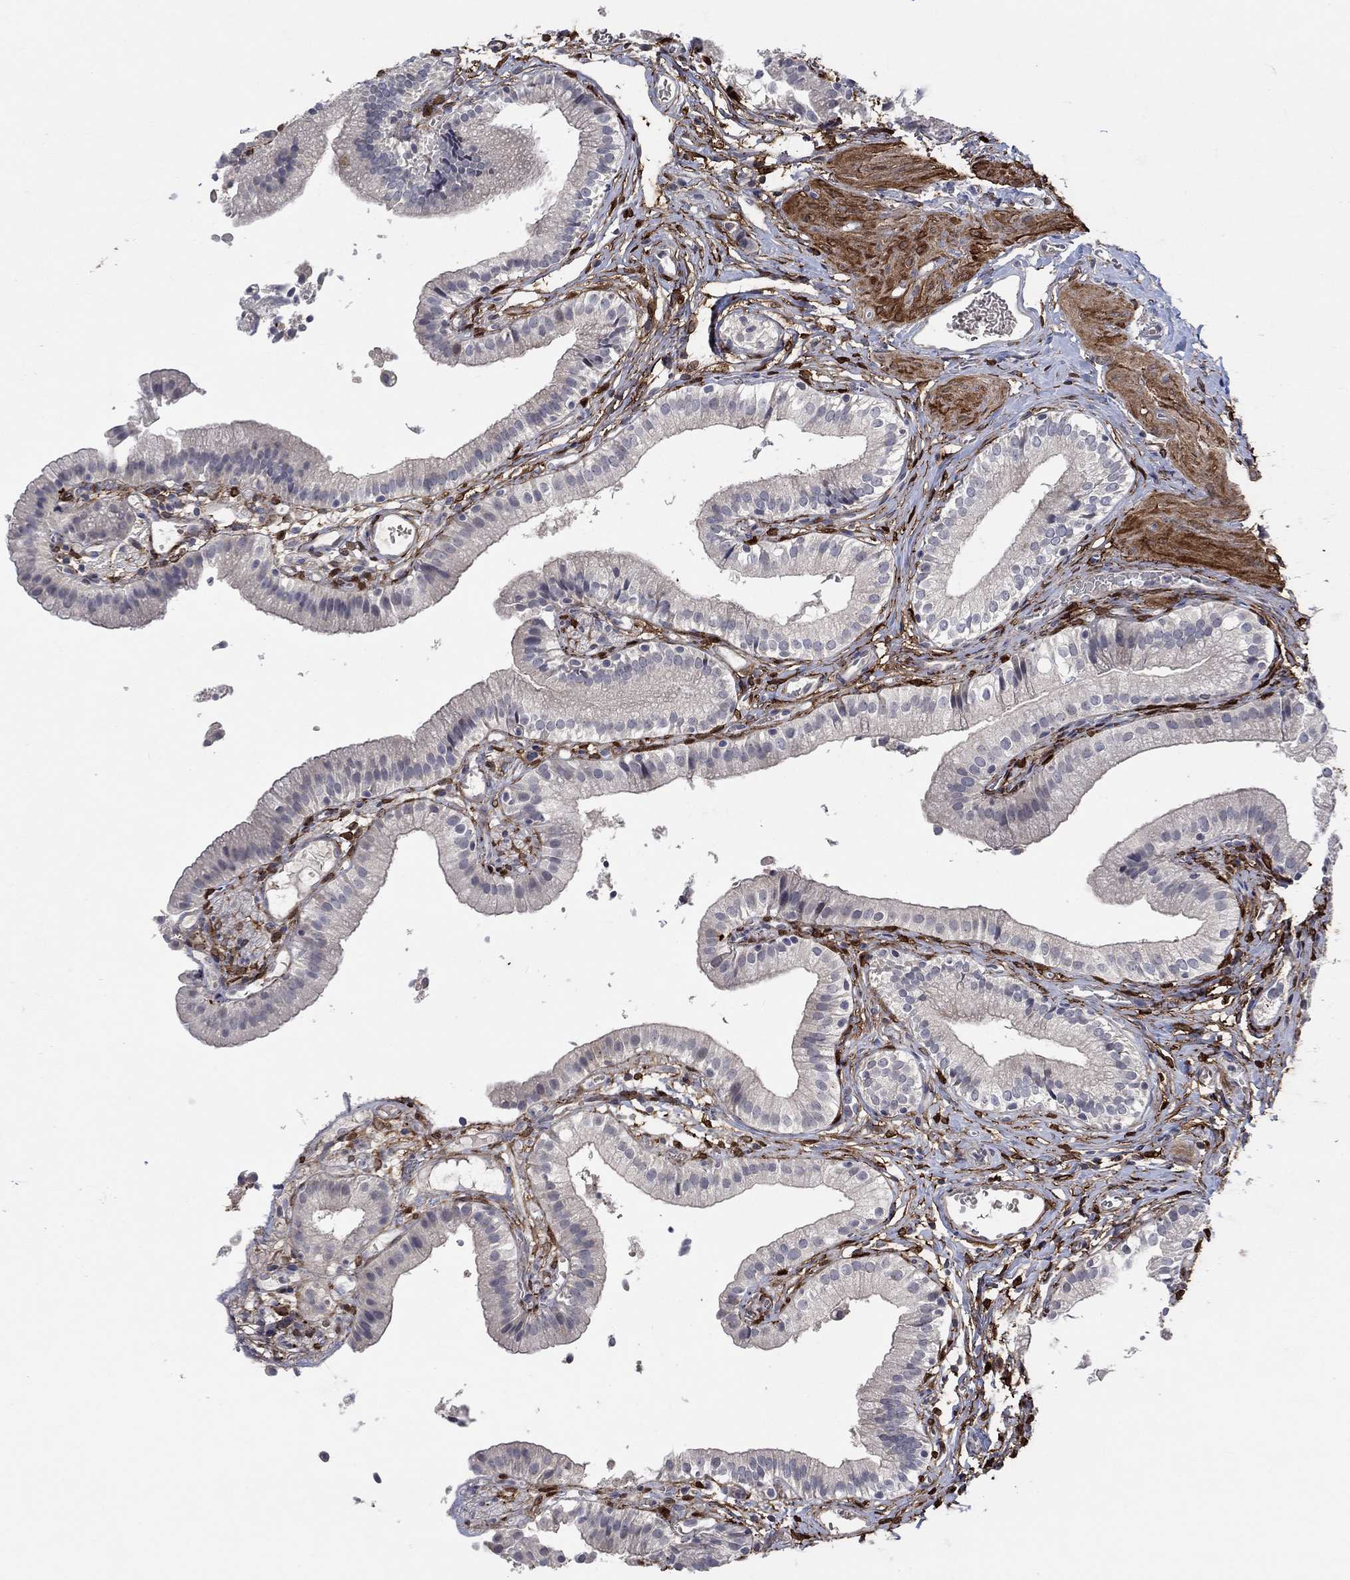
{"staining": {"intensity": "negative", "quantity": "none", "location": "none"}, "tissue": "gallbladder", "cell_type": "Glandular cells", "image_type": "normal", "snomed": [{"axis": "morphology", "description": "Normal tissue, NOS"}, {"axis": "topography", "description": "Gallbladder"}], "caption": "Photomicrograph shows no significant protein staining in glandular cells of normal gallbladder. Brightfield microscopy of IHC stained with DAB (brown) and hematoxylin (blue), captured at high magnification.", "gene": "TGM2", "patient": {"sex": "female", "age": 47}}